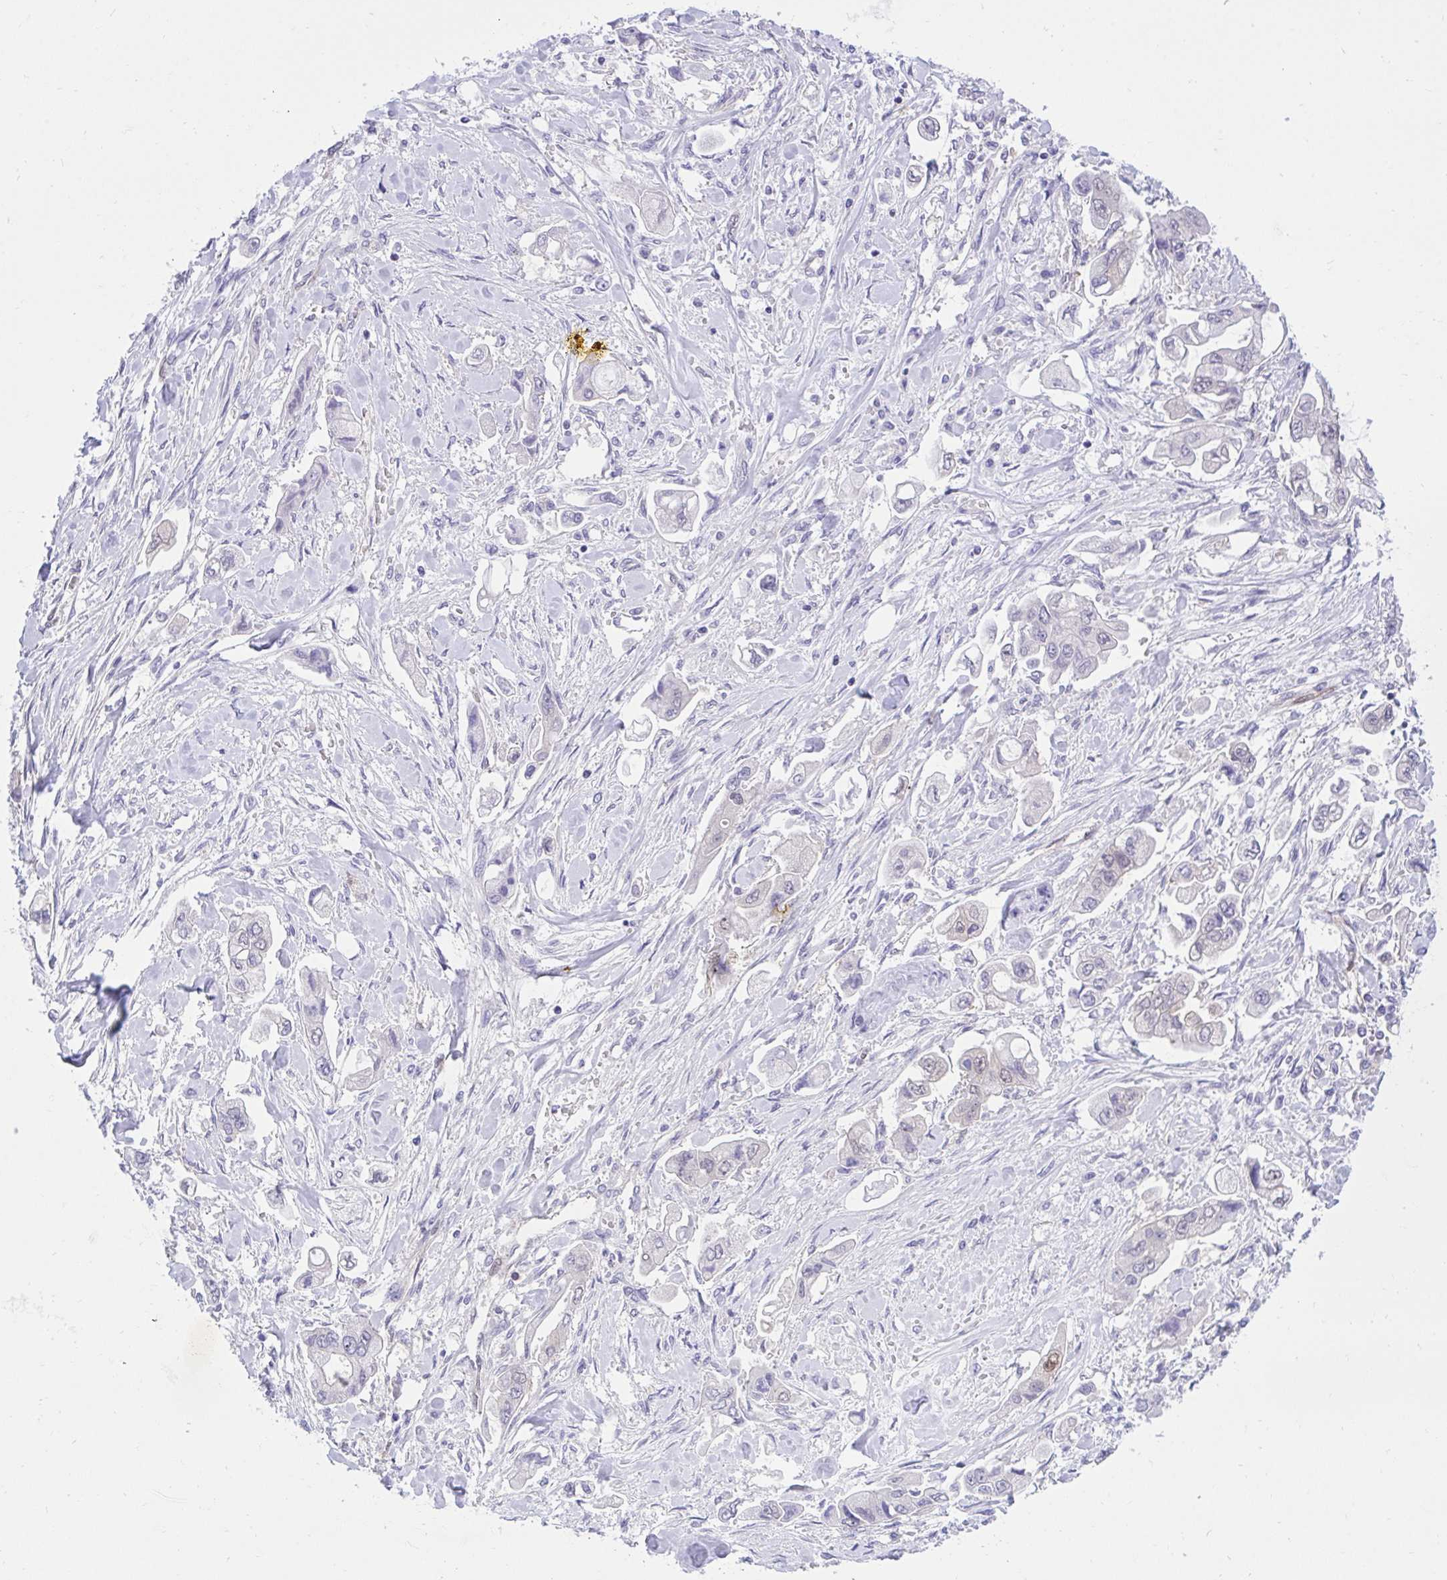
{"staining": {"intensity": "negative", "quantity": "none", "location": "none"}, "tissue": "stomach cancer", "cell_type": "Tumor cells", "image_type": "cancer", "snomed": [{"axis": "morphology", "description": "Adenocarcinoma, NOS"}, {"axis": "topography", "description": "Stomach"}], "caption": "Immunohistochemistry of stomach adenocarcinoma reveals no positivity in tumor cells.", "gene": "PGM2L1", "patient": {"sex": "male", "age": 62}}